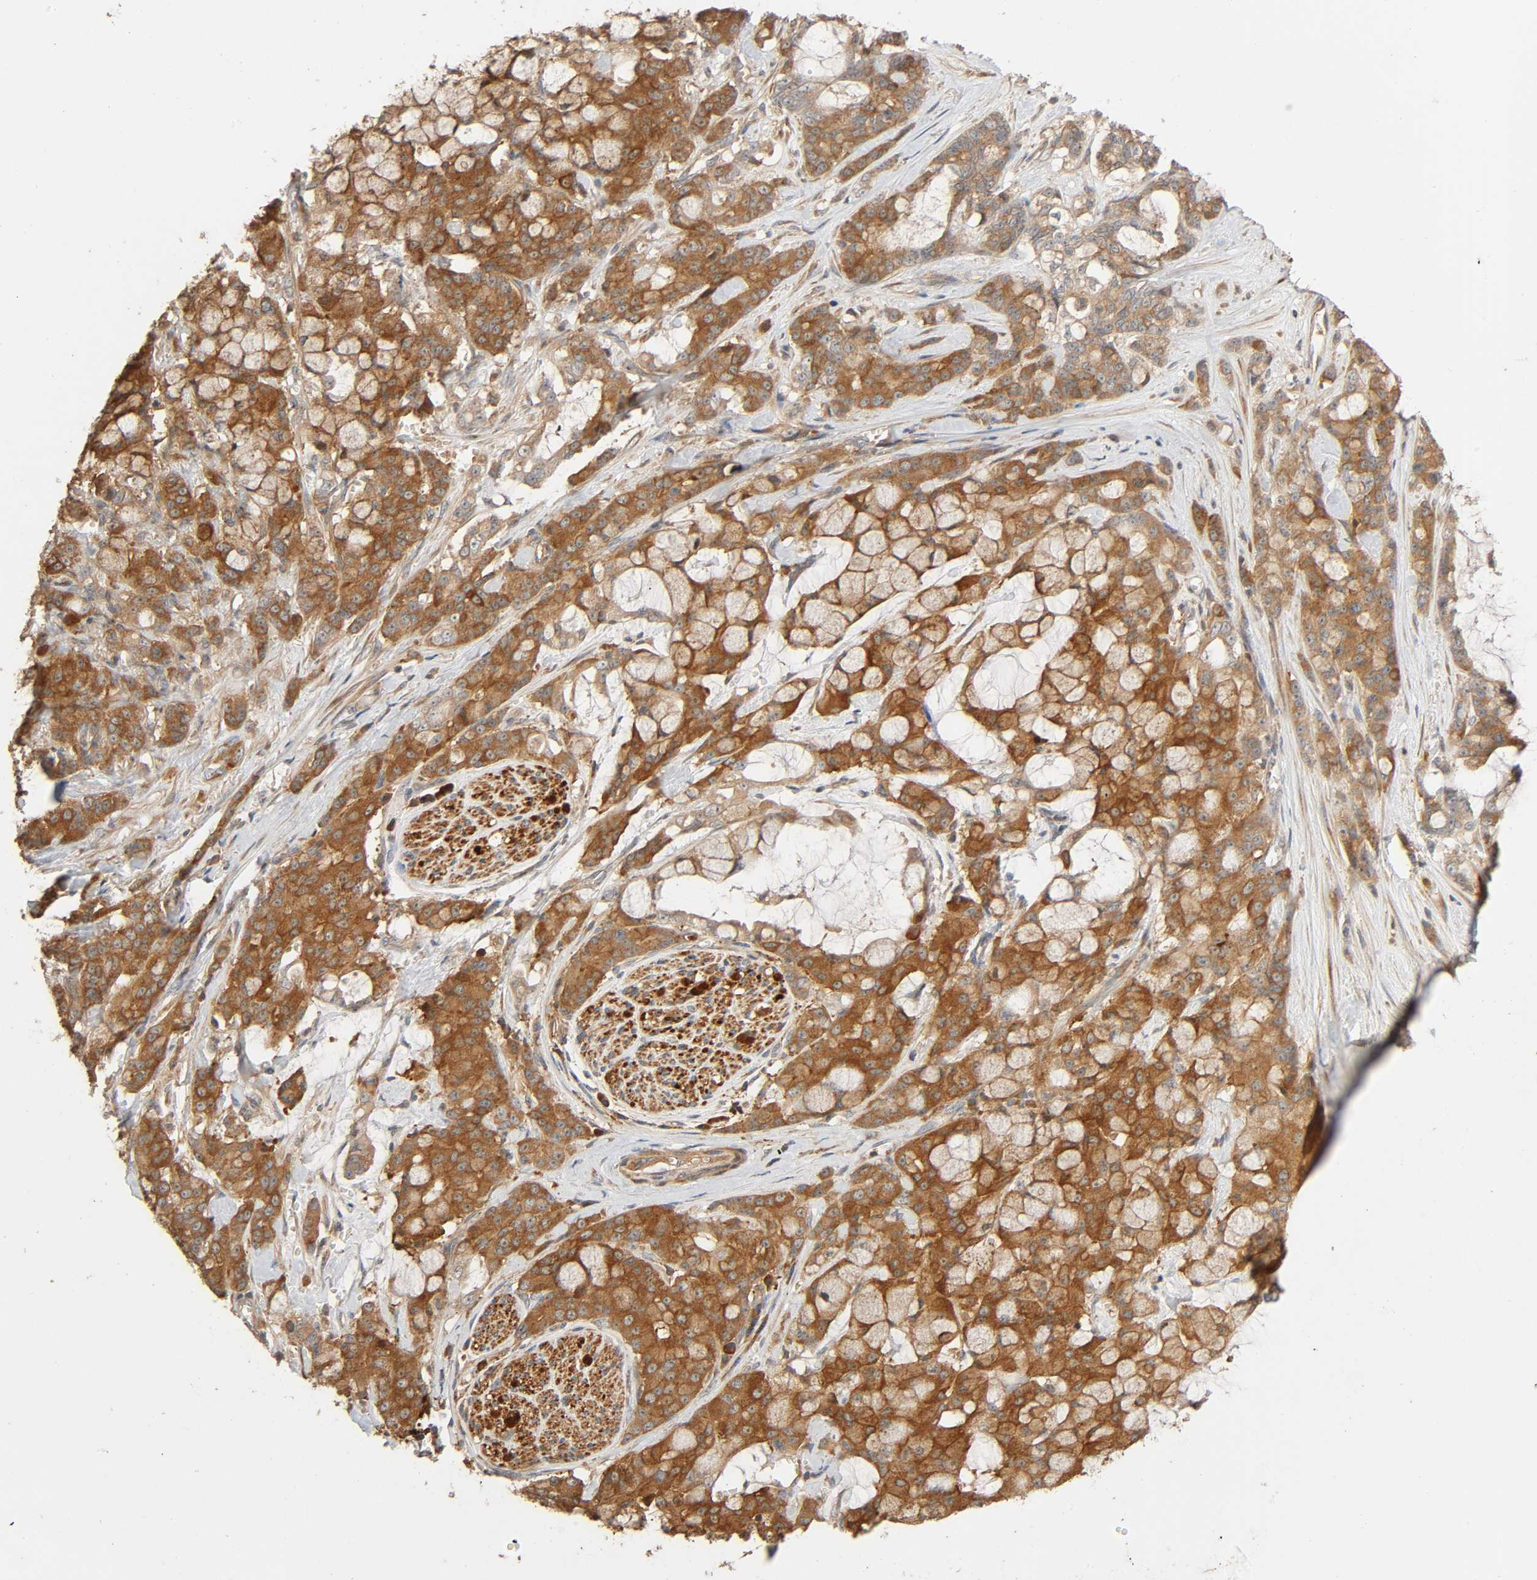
{"staining": {"intensity": "moderate", "quantity": ">75%", "location": "cytoplasmic/membranous"}, "tissue": "pancreatic cancer", "cell_type": "Tumor cells", "image_type": "cancer", "snomed": [{"axis": "morphology", "description": "Adenocarcinoma, NOS"}, {"axis": "topography", "description": "Pancreas"}], "caption": "Protein expression analysis of human pancreatic cancer reveals moderate cytoplasmic/membranous positivity in approximately >75% of tumor cells. The staining was performed using DAB to visualize the protein expression in brown, while the nuclei were stained in blue with hematoxylin (Magnification: 20x).", "gene": "SGSM1", "patient": {"sex": "female", "age": 73}}